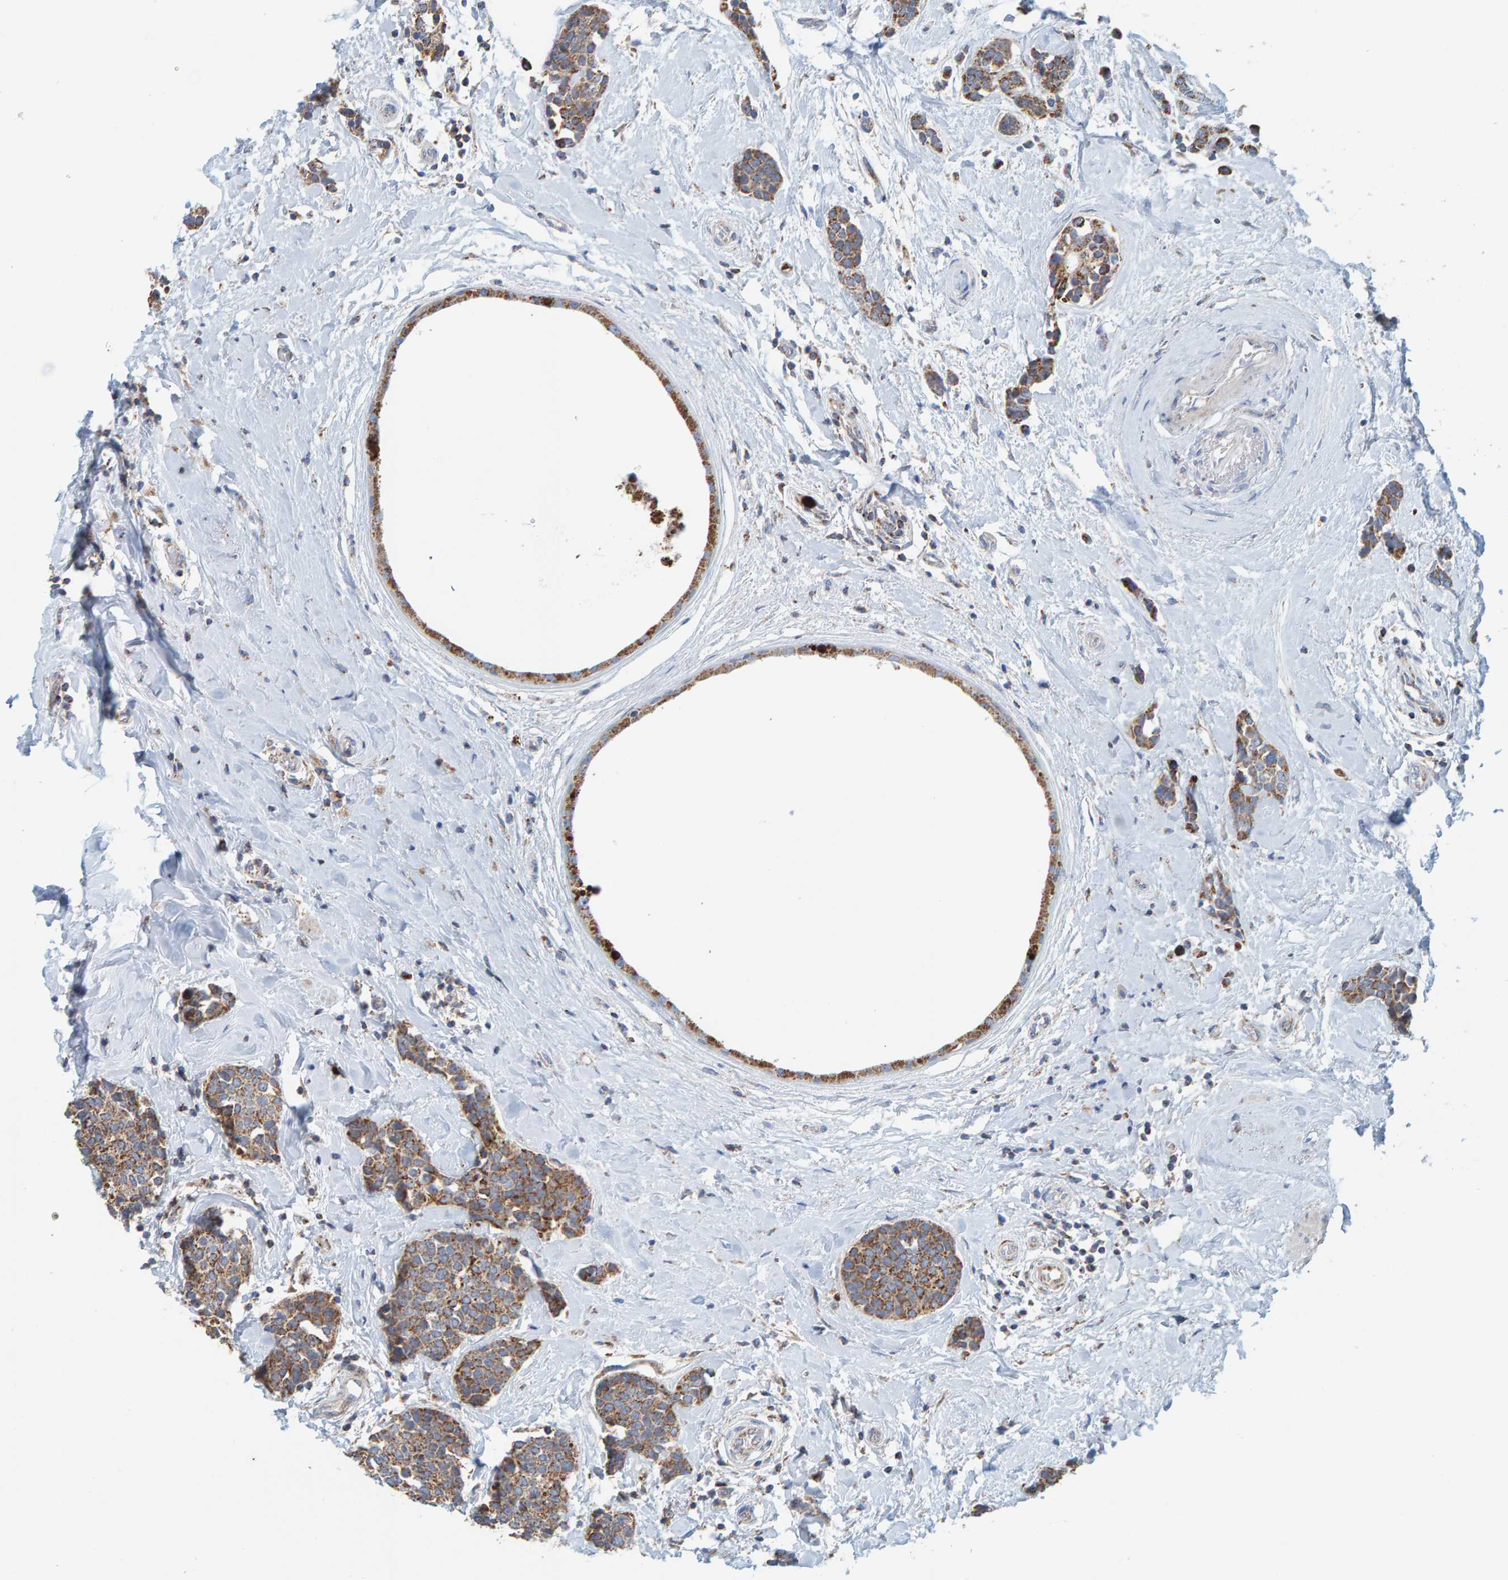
{"staining": {"intensity": "moderate", "quantity": ">75%", "location": "cytoplasmic/membranous"}, "tissue": "breast cancer", "cell_type": "Tumor cells", "image_type": "cancer", "snomed": [{"axis": "morphology", "description": "Lobular carcinoma"}, {"axis": "topography", "description": "Breast"}], "caption": "Moderate cytoplasmic/membranous expression is present in about >75% of tumor cells in lobular carcinoma (breast).", "gene": "B9D1", "patient": {"sex": "female", "age": 59}}